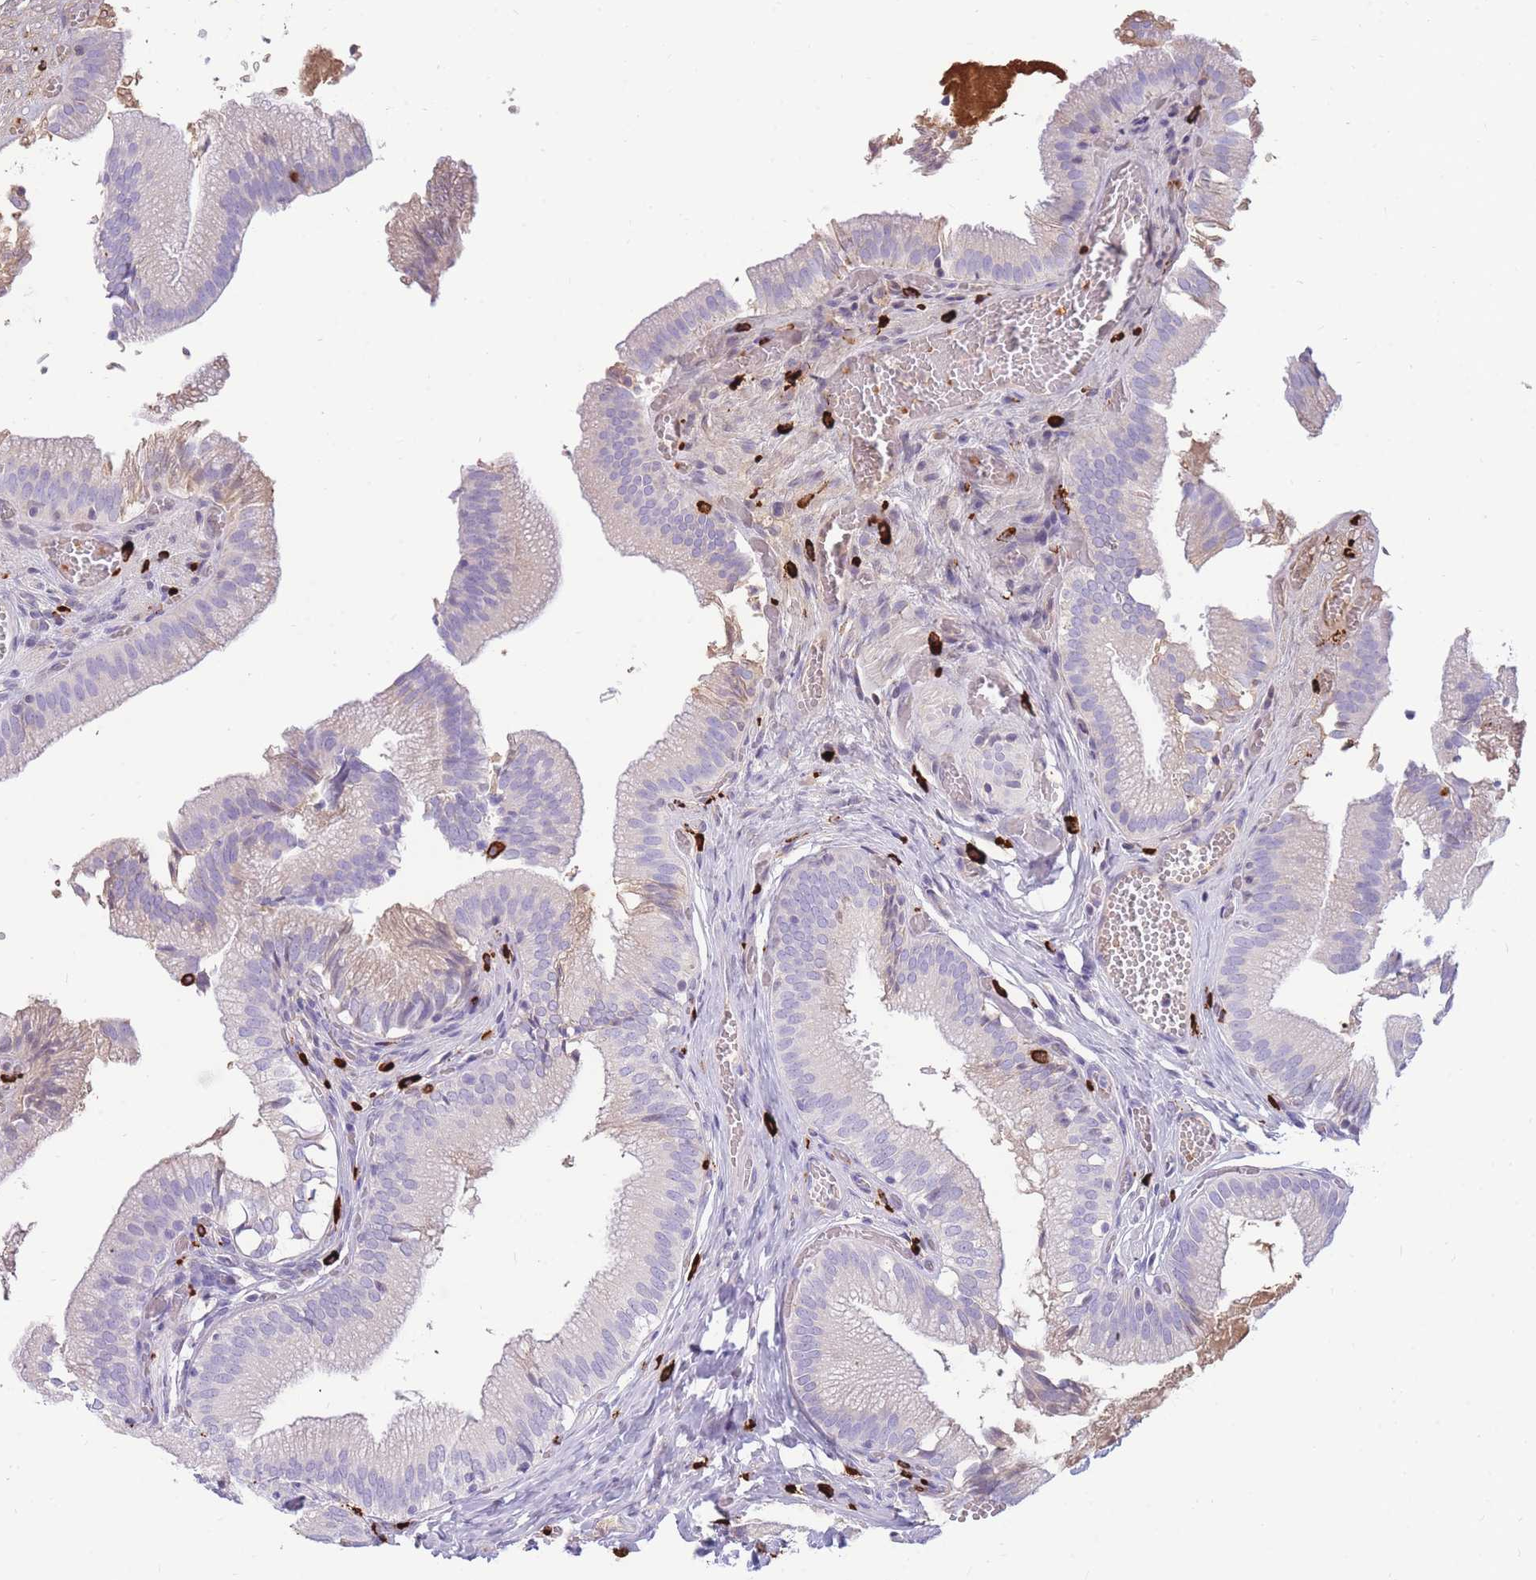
{"staining": {"intensity": "negative", "quantity": "none", "location": "none"}, "tissue": "gallbladder", "cell_type": "Glandular cells", "image_type": "normal", "snomed": [{"axis": "morphology", "description": "Normal tissue, NOS"}, {"axis": "topography", "description": "Gallbladder"}, {"axis": "topography", "description": "Peripheral nerve tissue"}], "caption": "A histopathology image of gallbladder stained for a protein exhibits no brown staining in glandular cells.", "gene": "TPSAB1", "patient": {"sex": "male", "age": 17}}